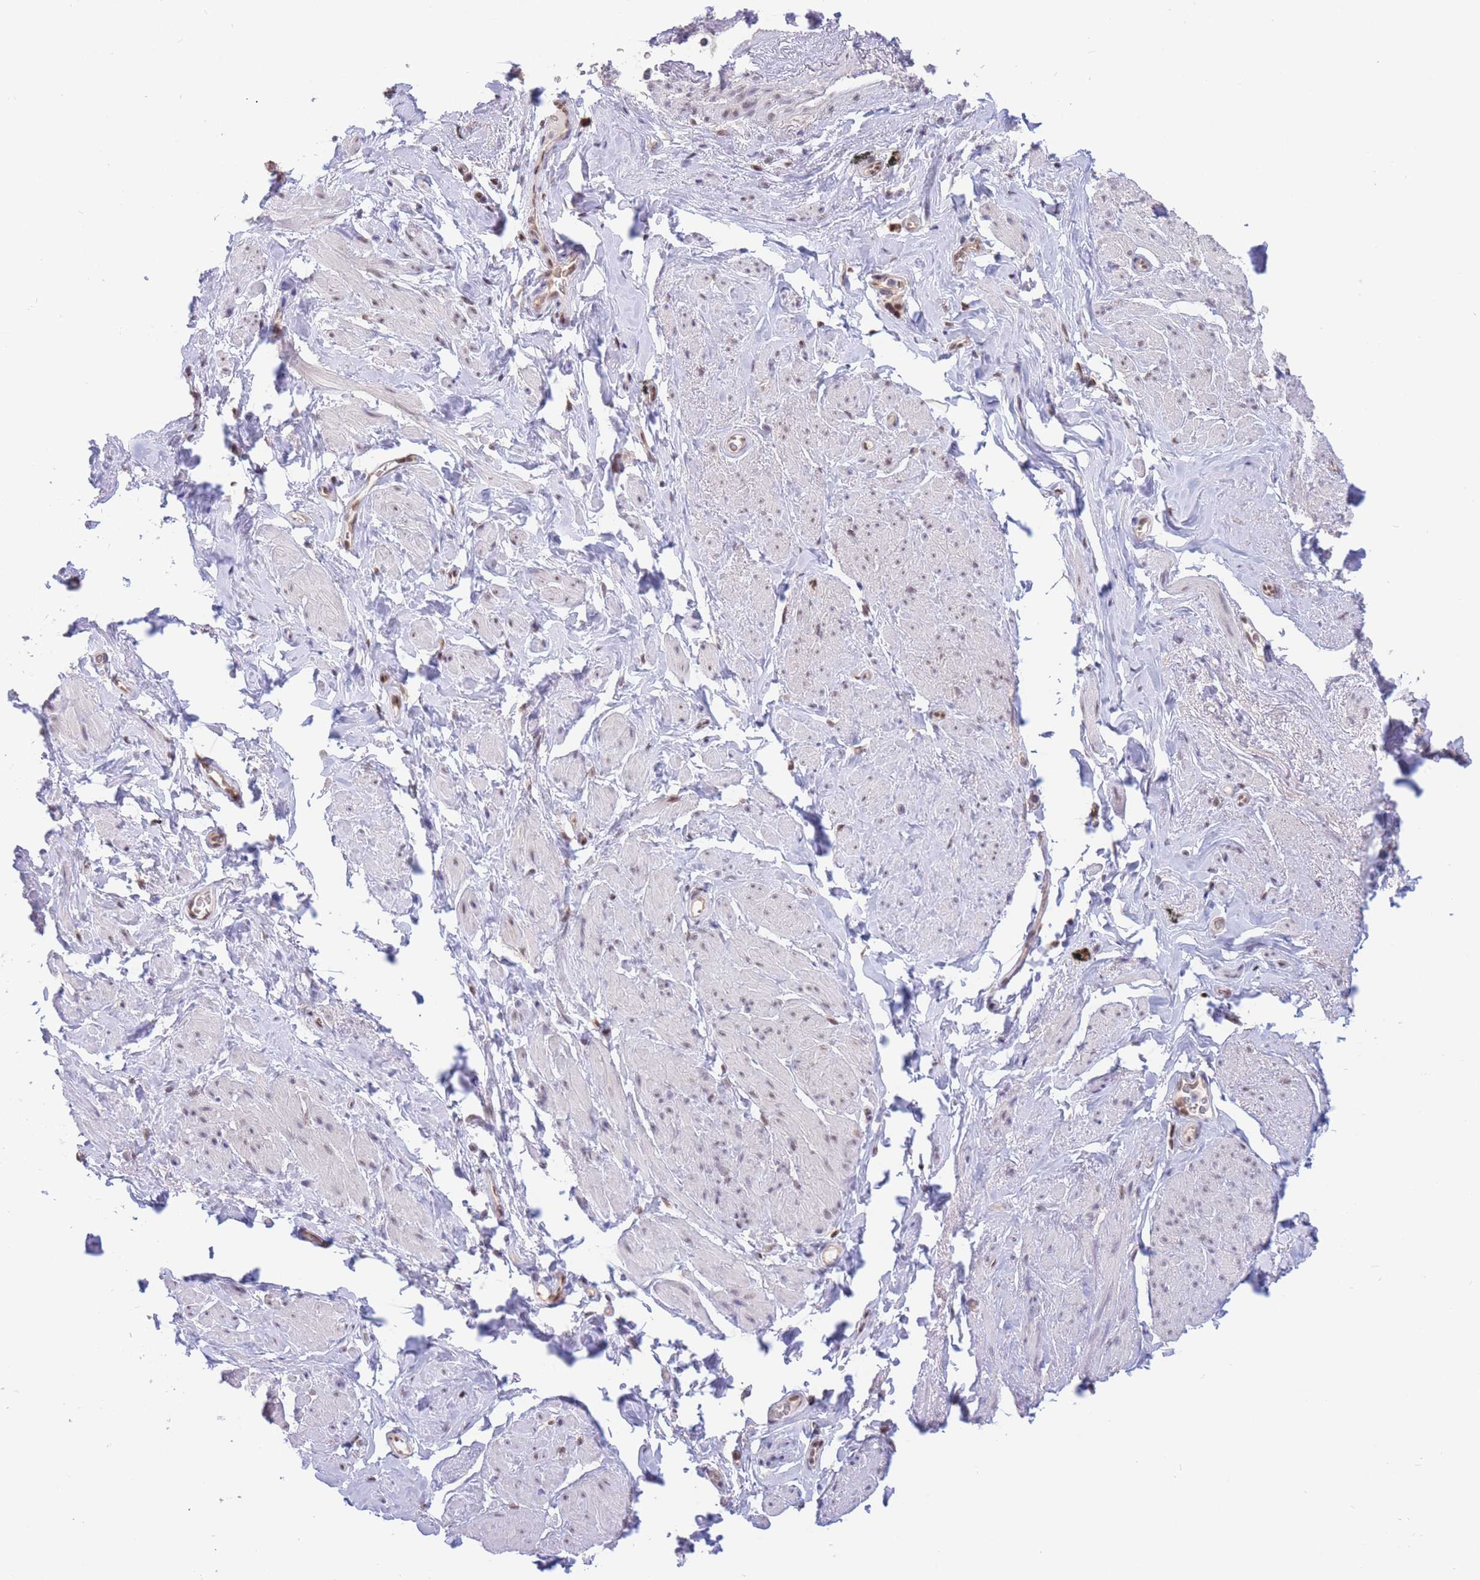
{"staining": {"intensity": "moderate", "quantity": "25%-75%", "location": "nuclear"}, "tissue": "smooth muscle", "cell_type": "Smooth muscle cells", "image_type": "normal", "snomed": [{"axis": "morphology", "description": "Normal tissue, NOS"}, {"axis": "topography", "description": "Smooth muscle"}, {"axis": "topography", "description": "Peripheral nerve tissue"}], "caption": "IHC image of unremarkable smooth muscle stained for a protein (brown), which reveals medium levels of moderate nuclear positivity in approximately 25%-75% of smooth muscle cells.", "gene": "SMAD9", "patient": {"sex": "male", "age": 69}}